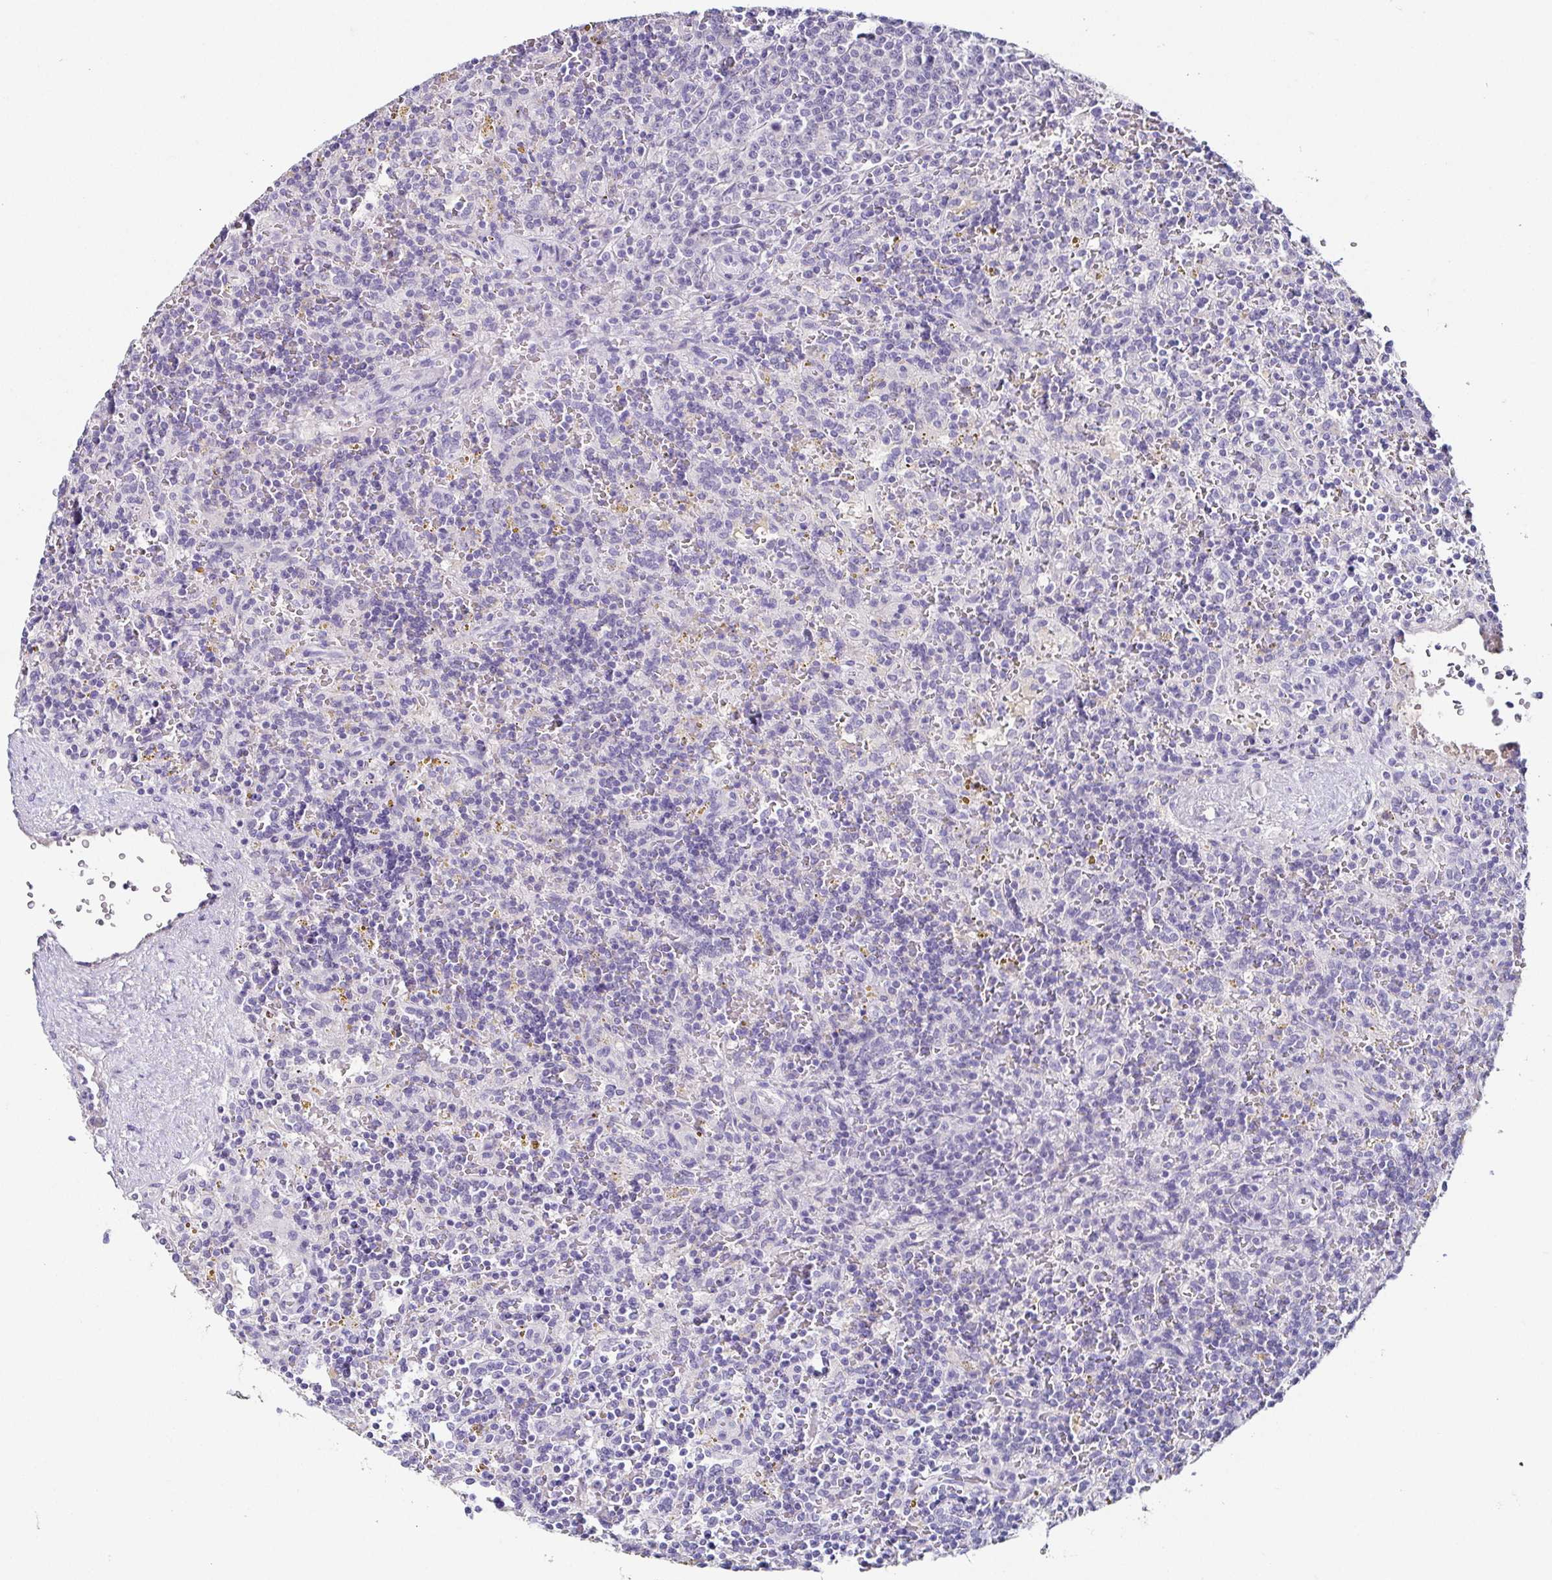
{"staining": {"intensity": "negative", "quantity": "none", "location": "none"}, "tissue": "lymphoma", "cell_type": "Tumor cells", "image_type": "cancer", "snomed": [{"axis": "morphology", "description": "Malignant lymphoma, non-Hodgkin's type, Low grade"}, {"axis": "topography", "description": "Spleen"}], "caption": "An immunohistochemistry micrograph of malignant lymphoma, non-Hodgkin's type (low-grade) is shown. There is no staining in tumor cells of malignant lymphoma, non-Hodgkin's type (low-grade).", "gene": "TP73", "patient": {"sex": "male", "age": 67}}